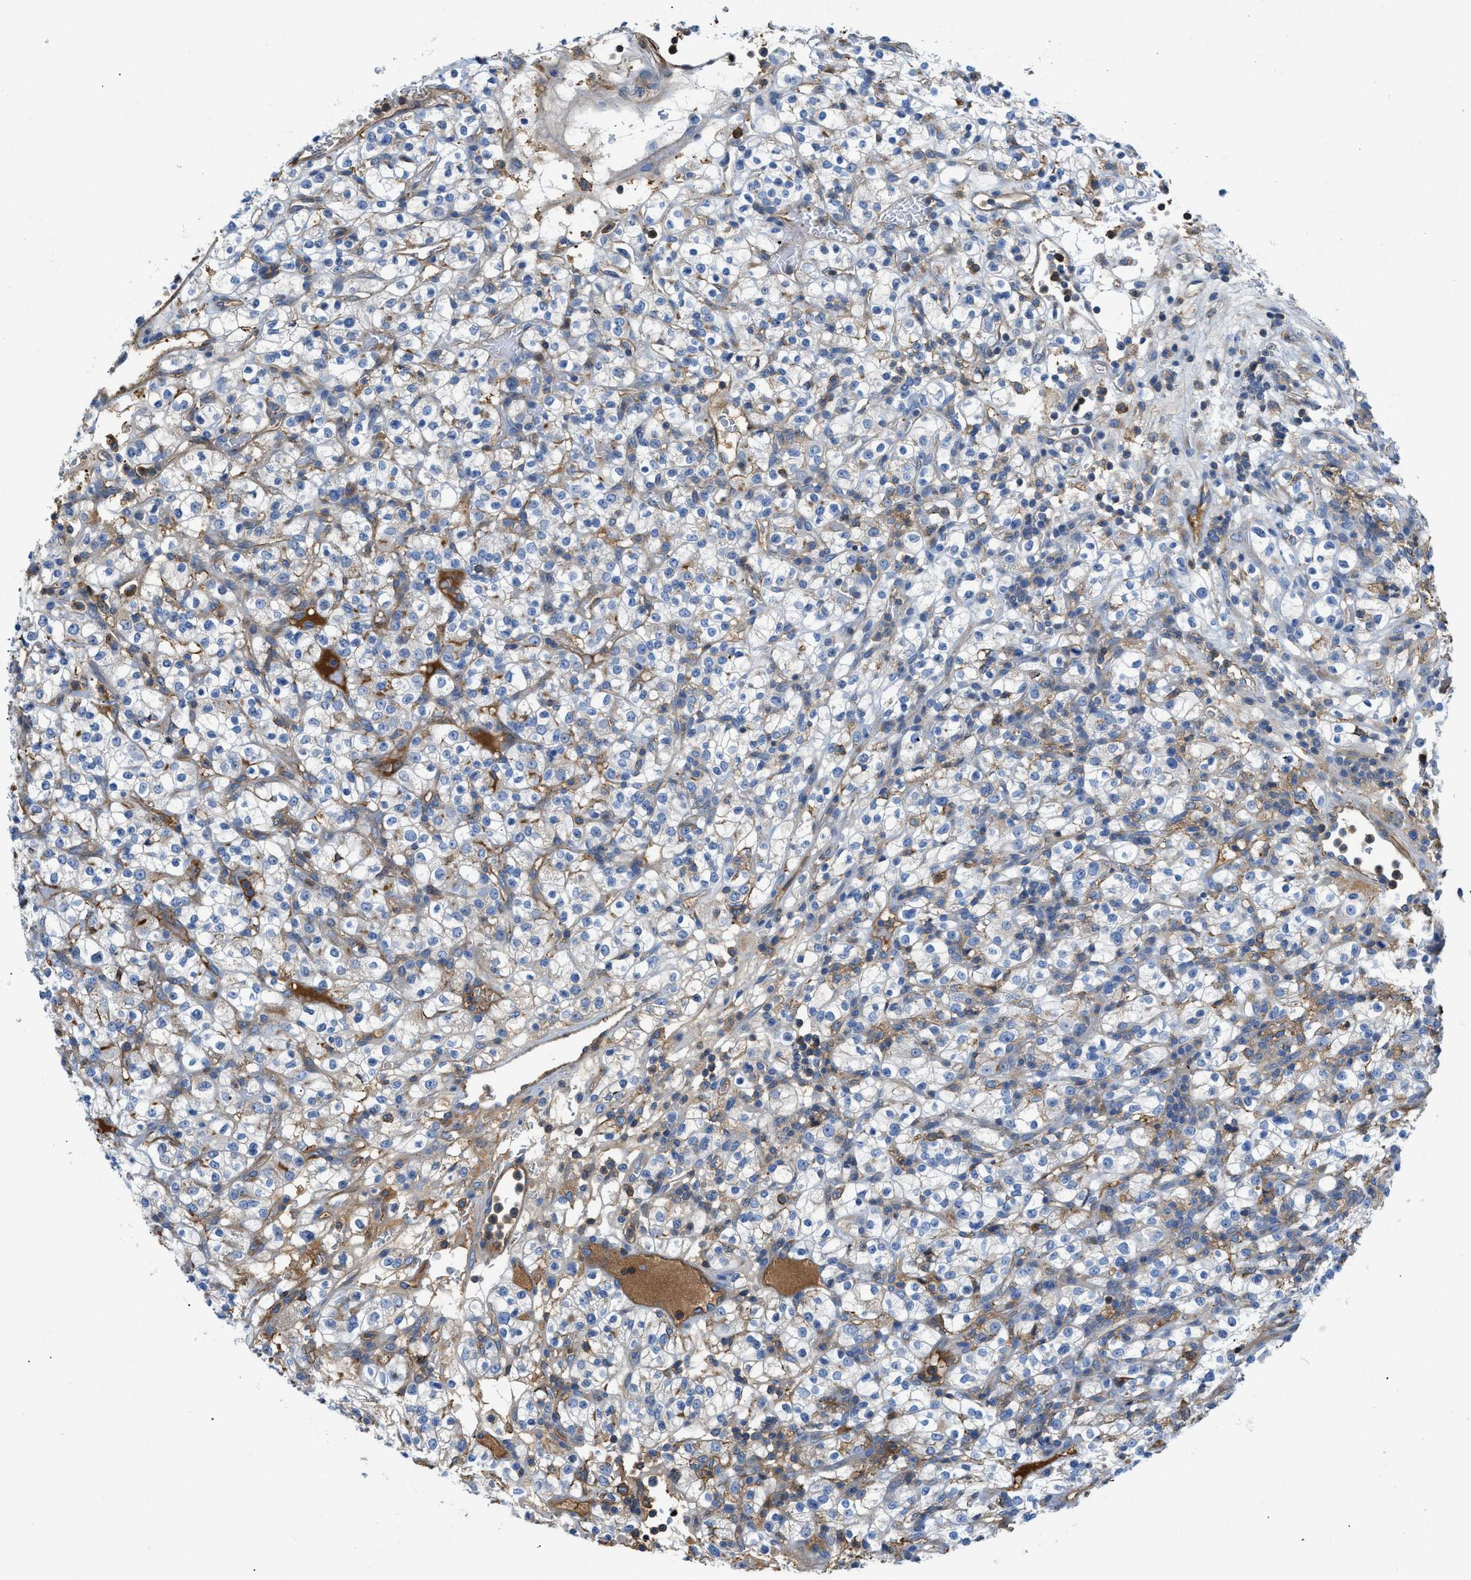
{"staining": {"intensity": "moderate", "quantity": "<25%", "location": "cytoplasmic/membranous"}, "tissue": "renal cancer", "cell_type": "Tumor cells", "image_type": "cancer", "snomed": [{"axis": "morphology", "description": "Normal tissue, NOS"}, {"axis": "morphology", "description": "Adenocarcinoma, NOS"}, {"axis": "topography", "description": "Kidney"}], "caption": "The histopathology image reveals staining of renal cancer, revealing moderate cytoplasmic/membranous protein staining (brown color) within tumor cells.", "gene": "ATP6V0D1", "patient": {"sex": "female", "age": 72}}